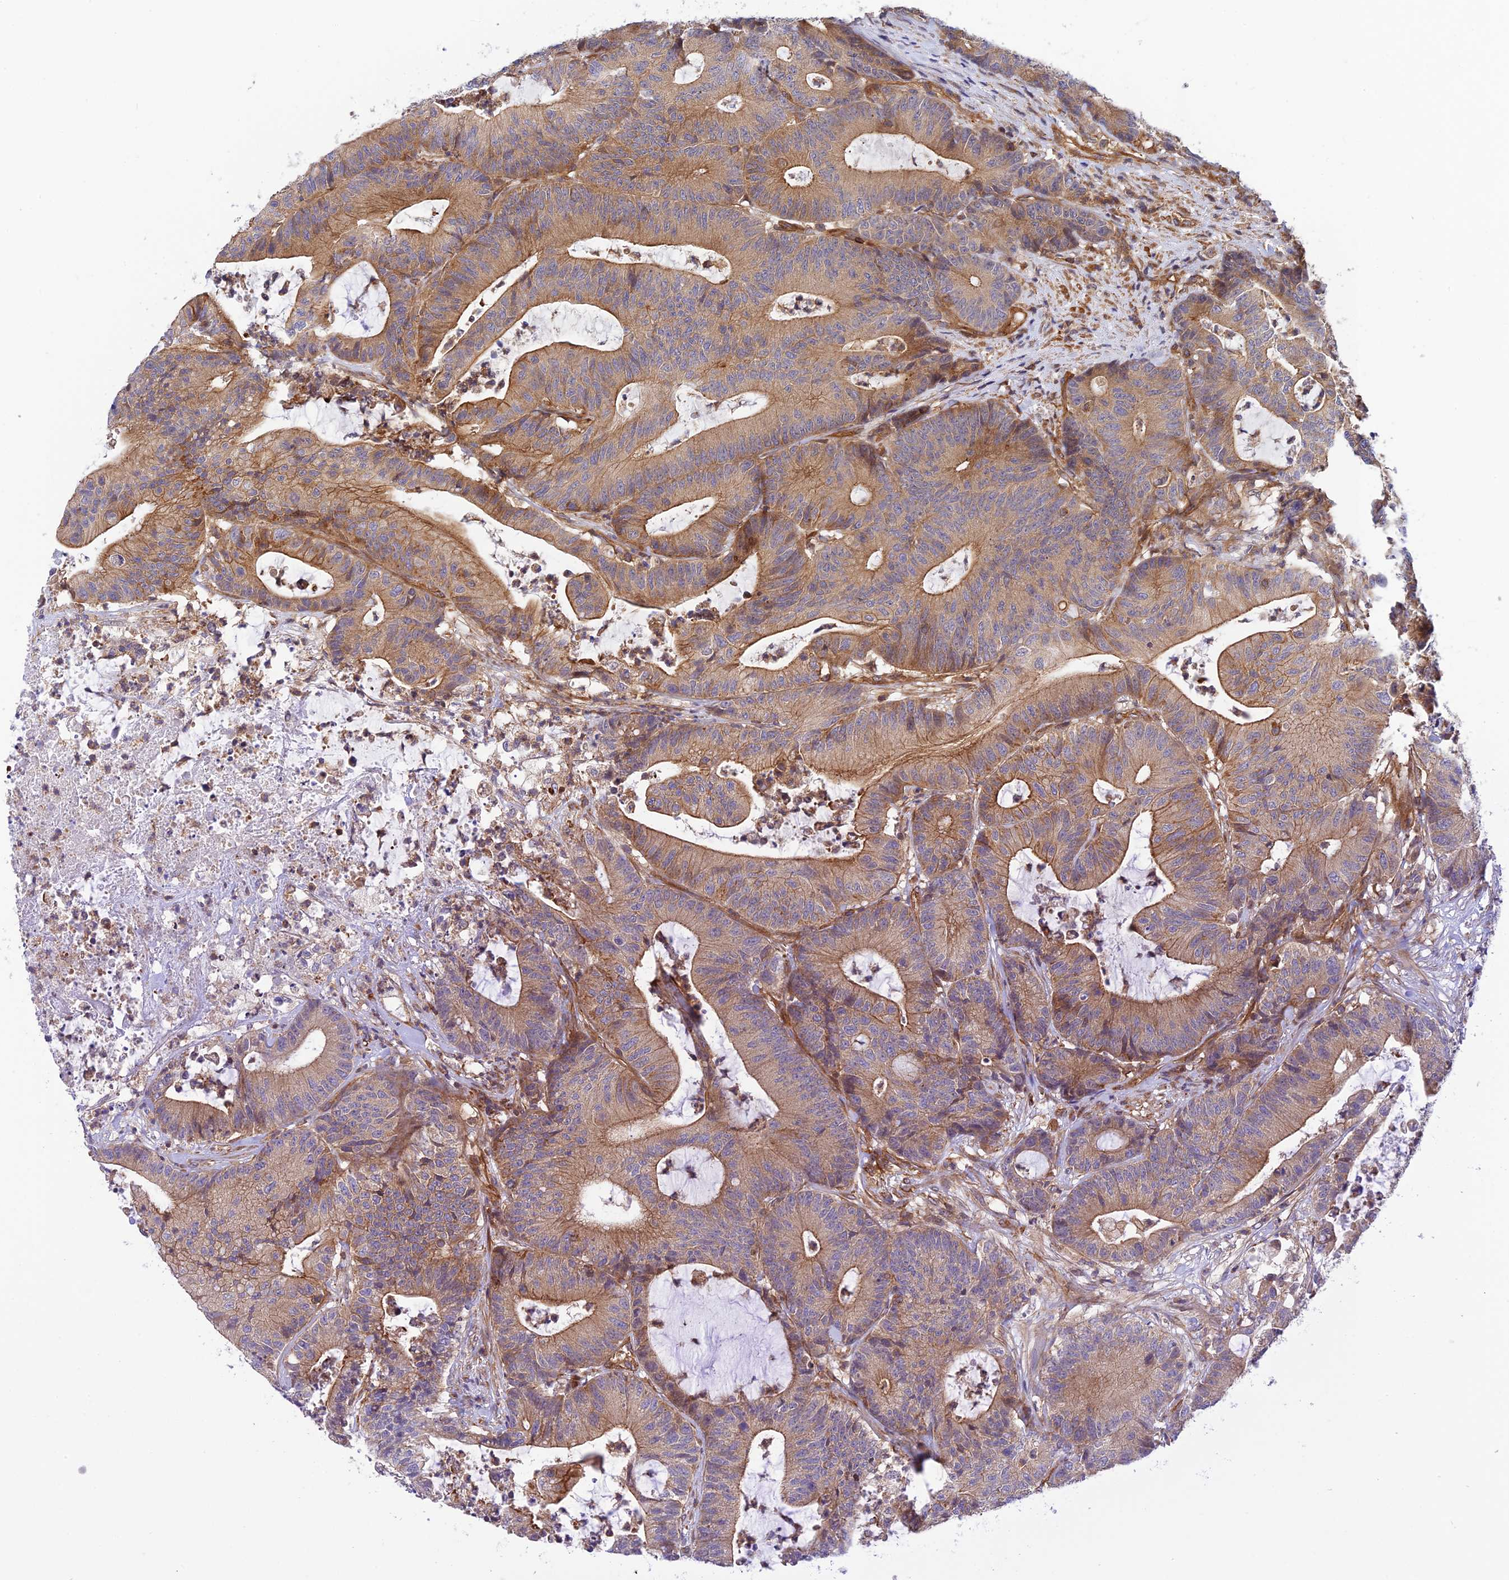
{"staining": {"intensity": "moderate", "quantity": "25%-75%", "location": "cytoplasmic/membranous"}, "tissue": "colorectal cancer", "cell_type": "Tumor cells", "image_type": "cancer", "snomed": [{"axis": "morphology", "description": "Adenocarcinoma, NOS"}, {"axis": "topography", "description": "Colon"}], "caption": "Protein staining of colorectal cancer (adenocarcinoma) tissue demonstrates moderate cytoplasmic/membranous positivity in about 25%-75% of tumor cells.", "gene": "EVI5L", "patient": {"sex": "female", "age": 84}}